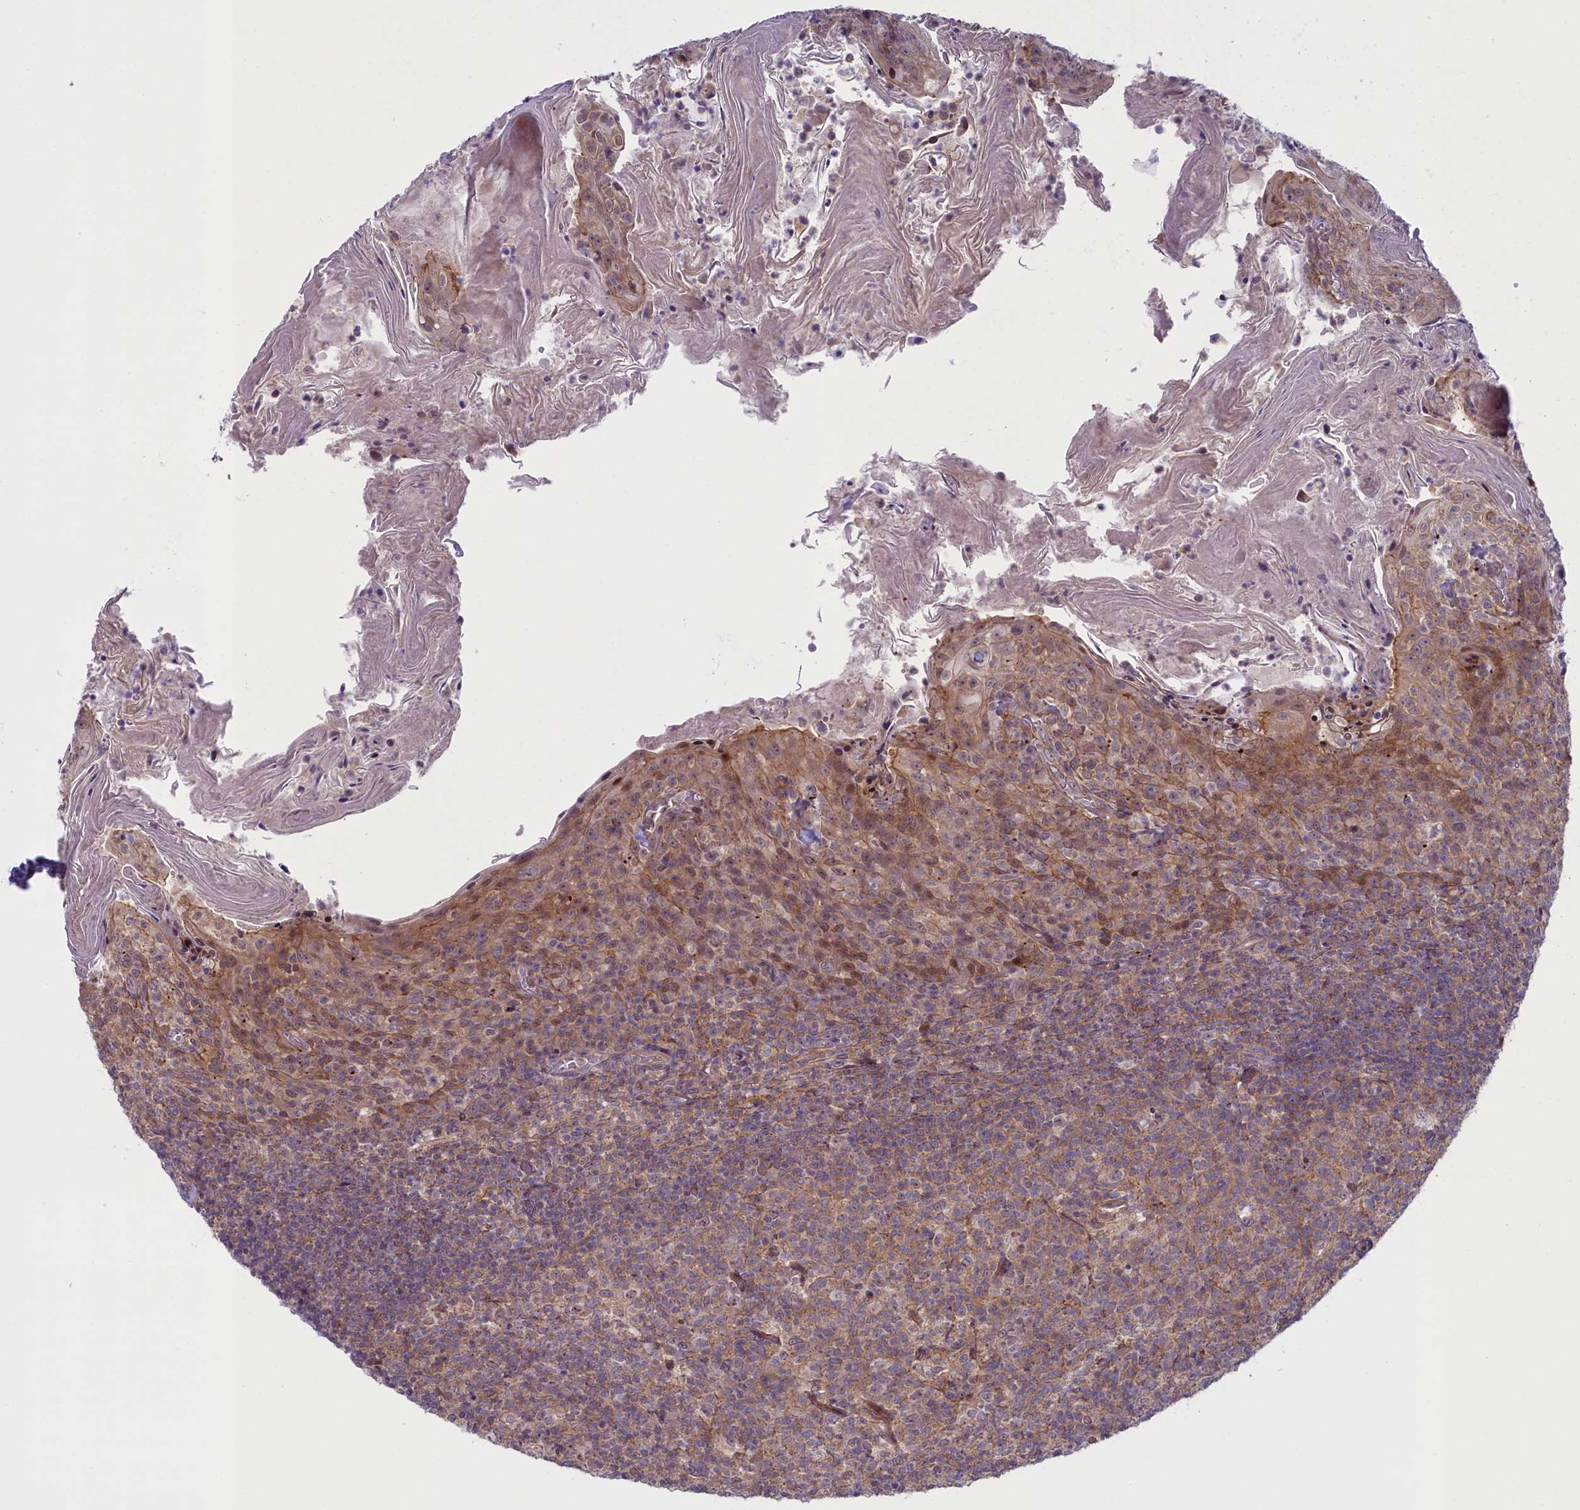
{"staining": {"intensity": "negative", "quantity": "none", "location": "none"}, "tissue": "tonsil", "cell_type": "Germinal center cells", "image_type": "normal", "snomed": [{"axis": "morphology", "description": "Normal tissue, NOS"}, {"axis": "topography", "description": "Tonsil"}], "caption": "IHC micrograph of unremarkable human tonsil stained for a protein (brown), which reveals no expression in germinal center cells. The staining is performed using DAB brown chromogen with nuclei counter-stained in using hematoxylin.", "gene": "CCL23", "patient": {"sex": "female", "age": 10}}